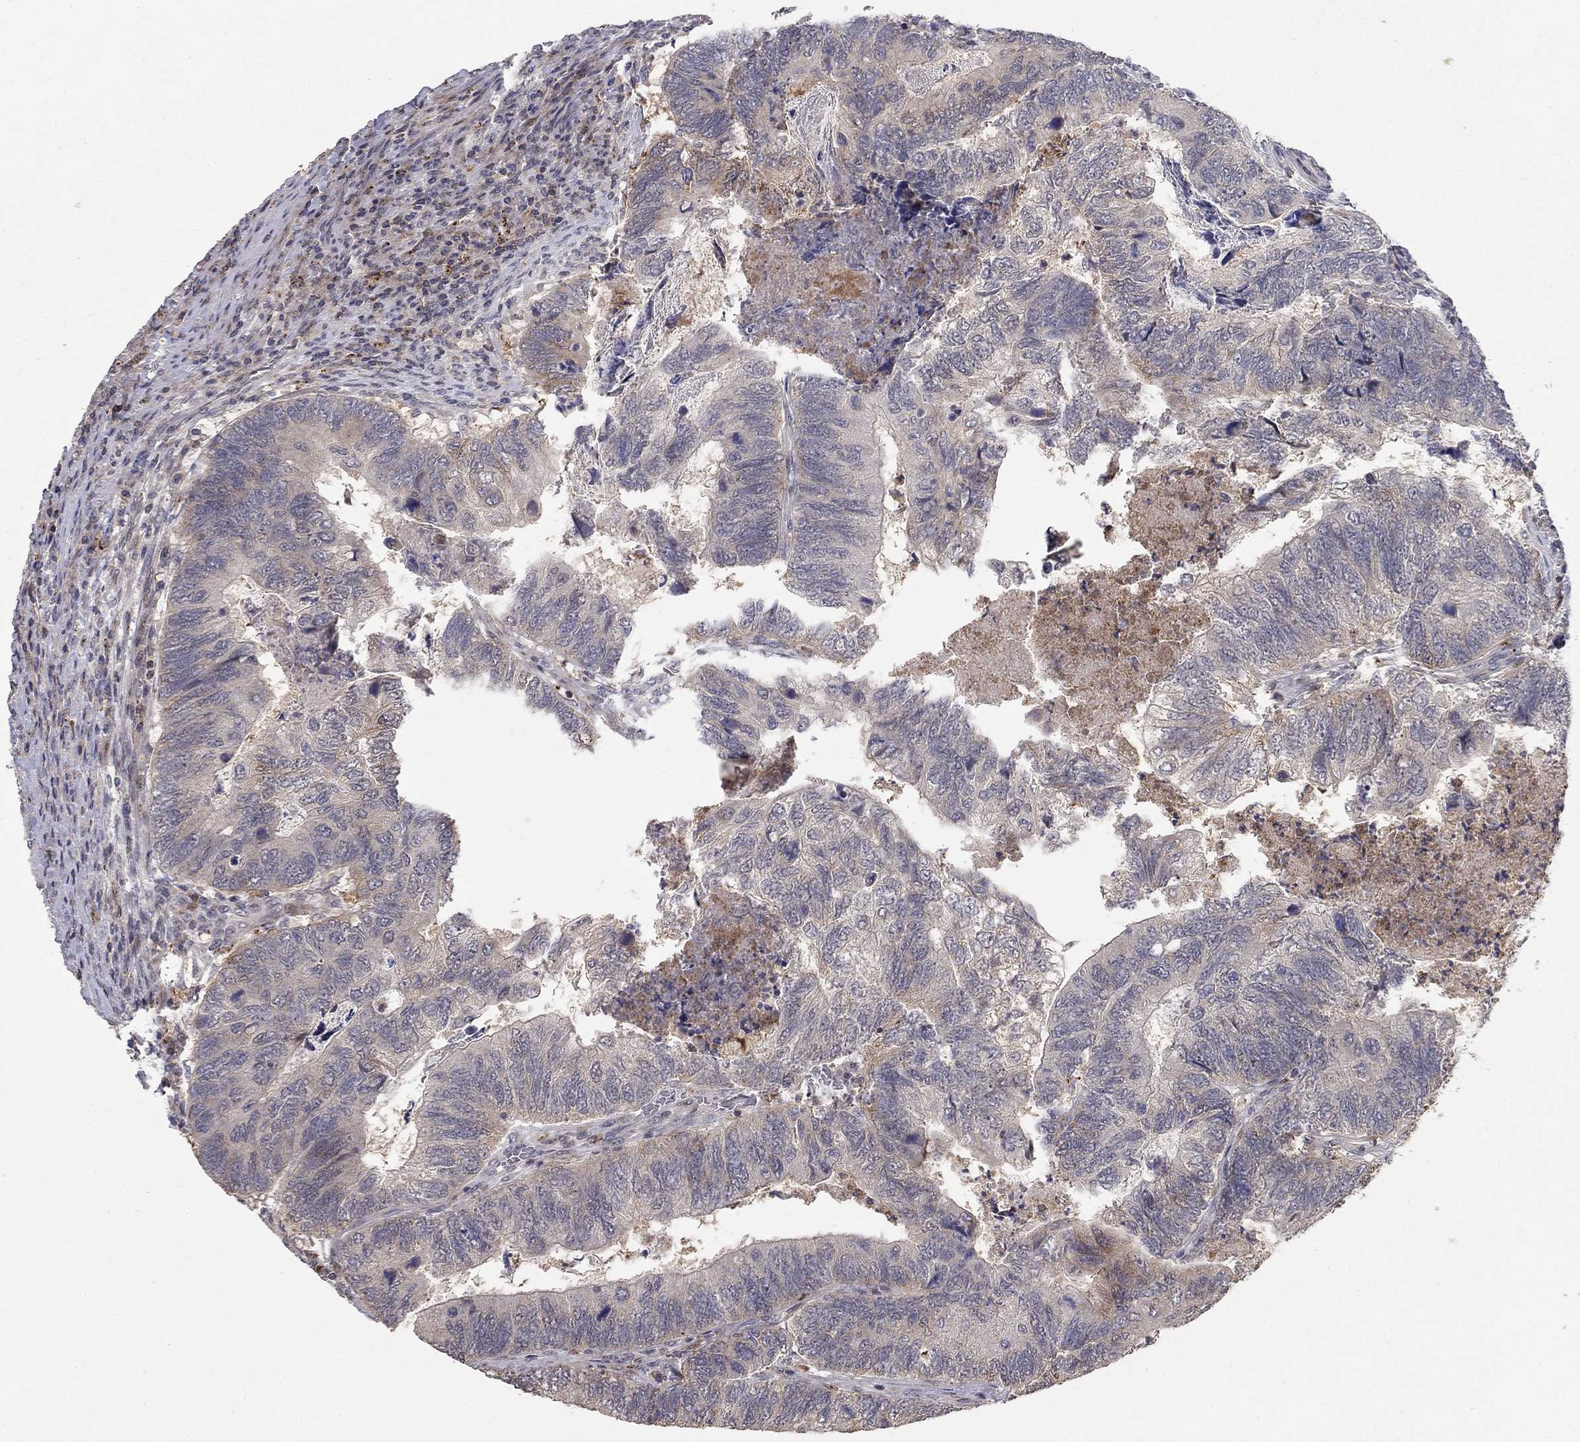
{"staining": {"intensity": "weak", "quantity": "<25%", "location": "cytoplasmic/membranous"}, "tissue": "colorectal cancer", "cell_type": "Tumor cells", "image_type": "cancer", "snomed": [{"axis": "morphology", "description": "Adenocarcinoma, NOS"}, {"axis": "topography", "description": "Colon"}], "caption": "This is an immunohistochemistry photomicrograph of human colorectal adenocarcinoma. There is no positivity in tumor cells.", "gene": "LPCAT4", "patient": {"sex": "female", "age": 67}}